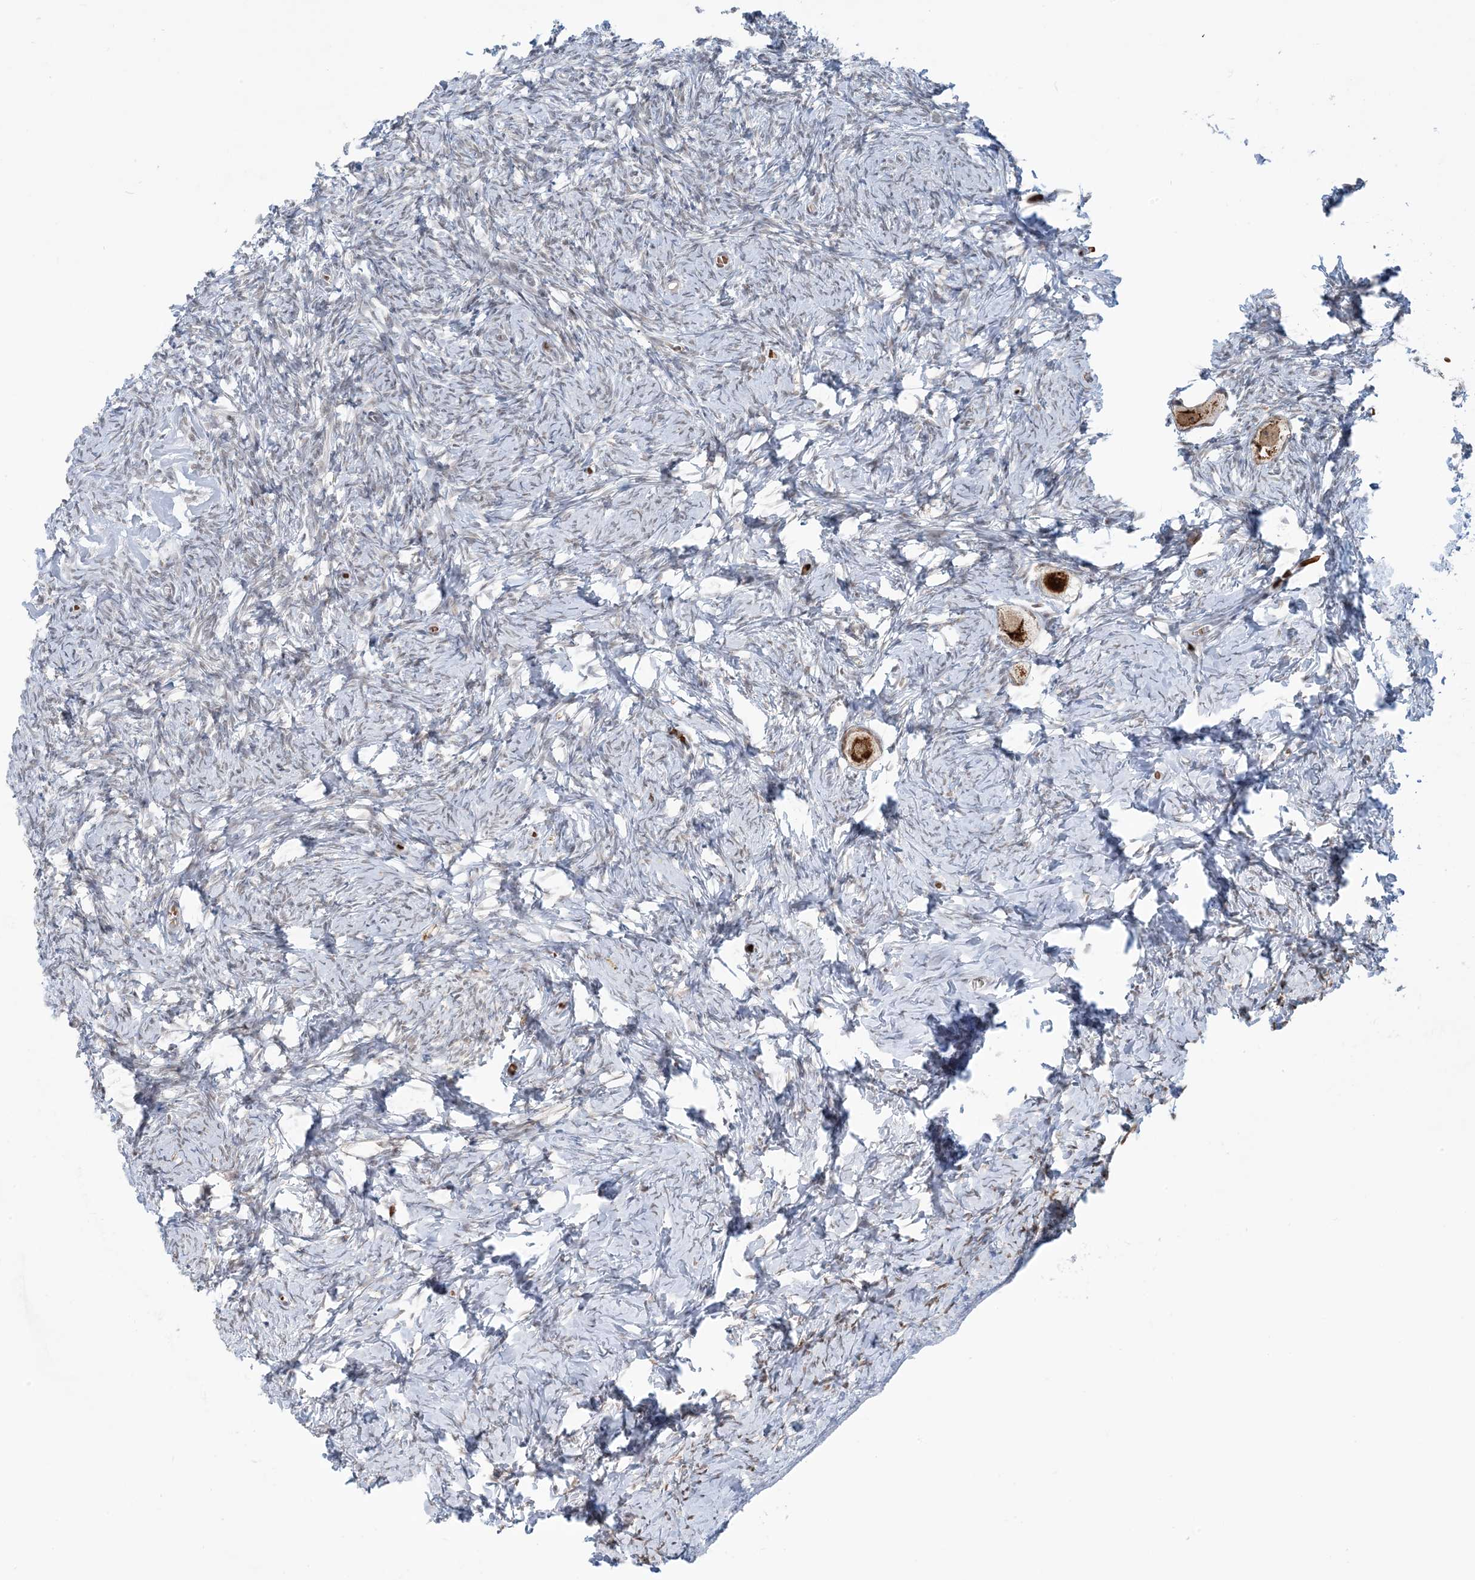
{"staining": {"intensity": "strong", "quantity": ">75%", "location": "cytoplasmic/membranous,nuclear"}, "tissue": "ovary", "cell_type": "Follicle cells", "image_type": "normal", "snomed": [{"axis": "morphology", "description": "Normal tissue, NOS"}, {"axis": "topography", "description": "Ovary"}], "caption": "This photomicrograph displays unremarkable ovary stained with immunohistochemistry (IHC) to label a protein in brown. The cytoplasmic/membranous,nuclear of follicle cells show strong positivity for the protein. Nuclei are counter-stained blue.", "gene": "ECT2L", "patient": {"sex": "female", "age": 27}}